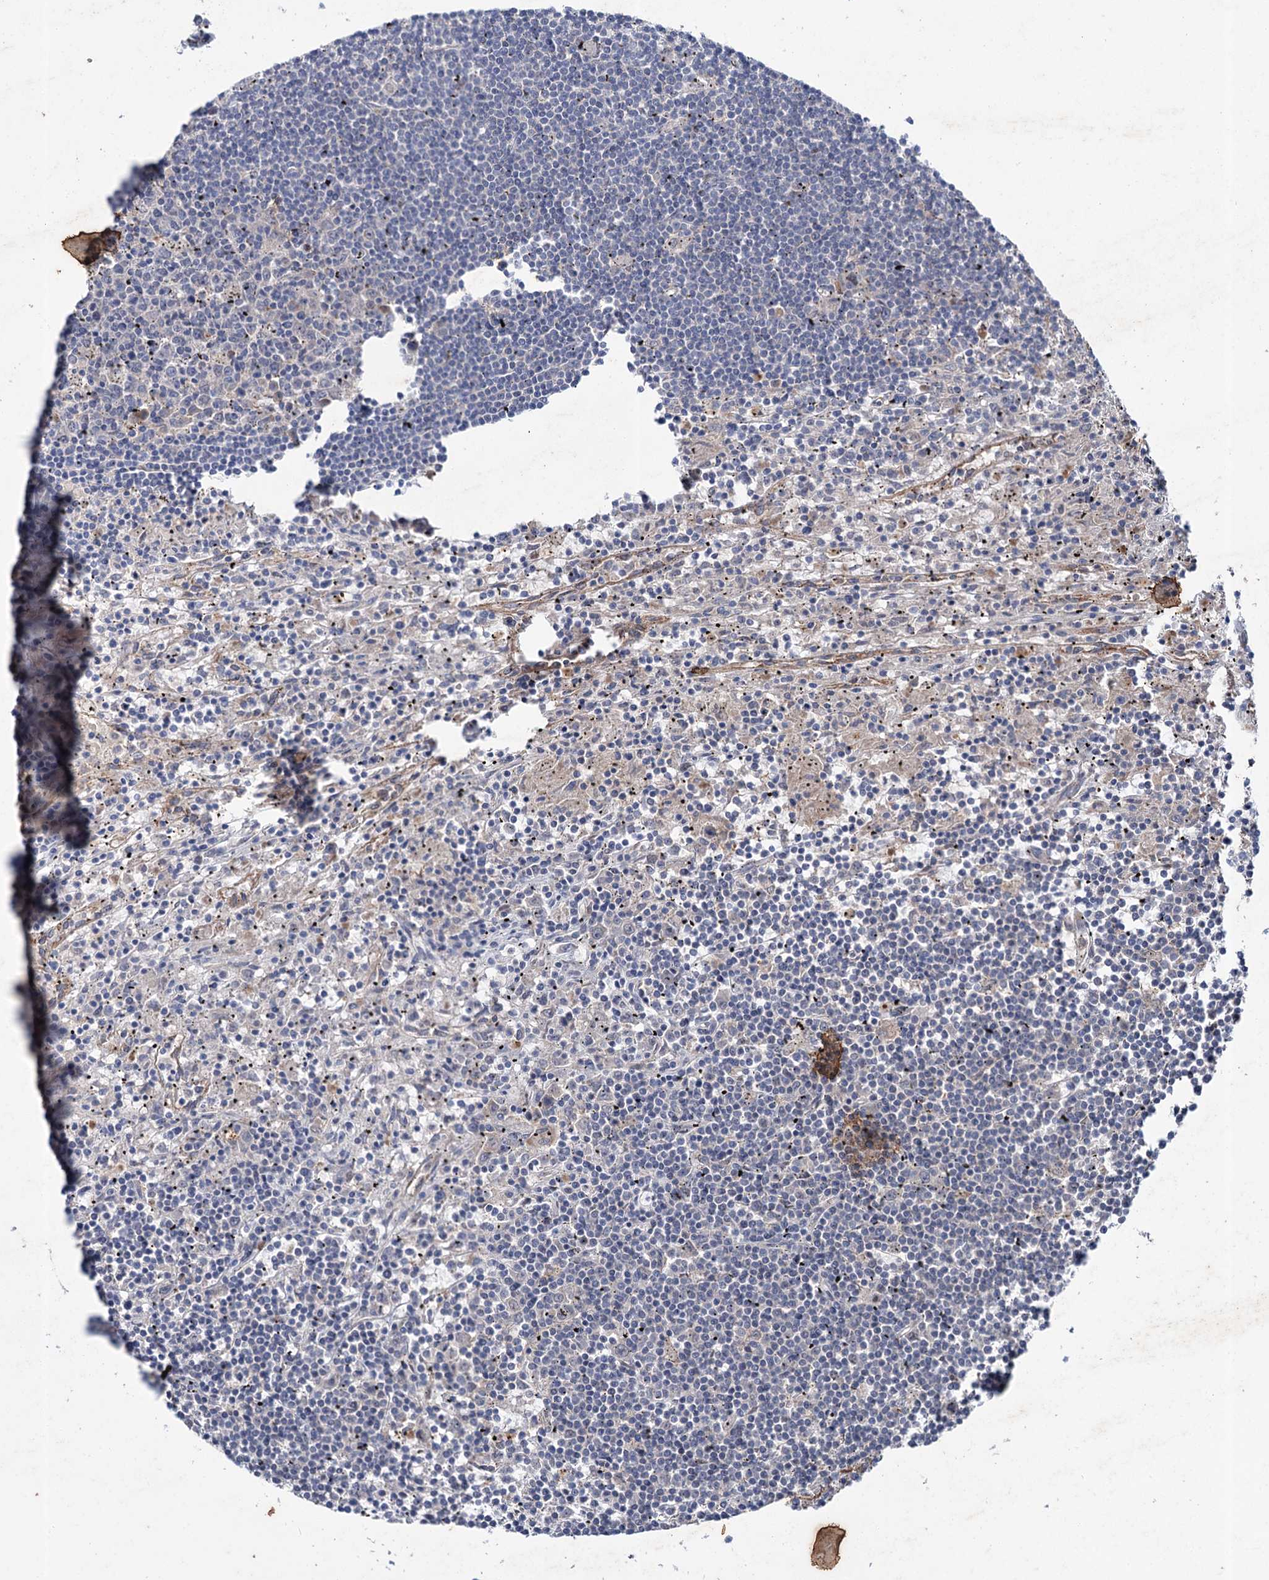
{"staining": {"intensity": "negative", "quantity": "none", "location": "none"}, "tissue": "lymphoma", "cell_type": "Tumor cells", "image_type": "cancer", "snomed": [{"axis": "morphology", "description": "Malignant lymphoma, non-Hodgkin's type, Low grade"}, {"axis": "topography", "description": "Spleen"}], "caption": "Low-grade malignant lymphoma, non-Hodgkin's type was stained to show a protein in brown. There is no significant positivity in tumor cells.", "gene": "PTPN3", "patient": {"sex": "male", "age": 76}}